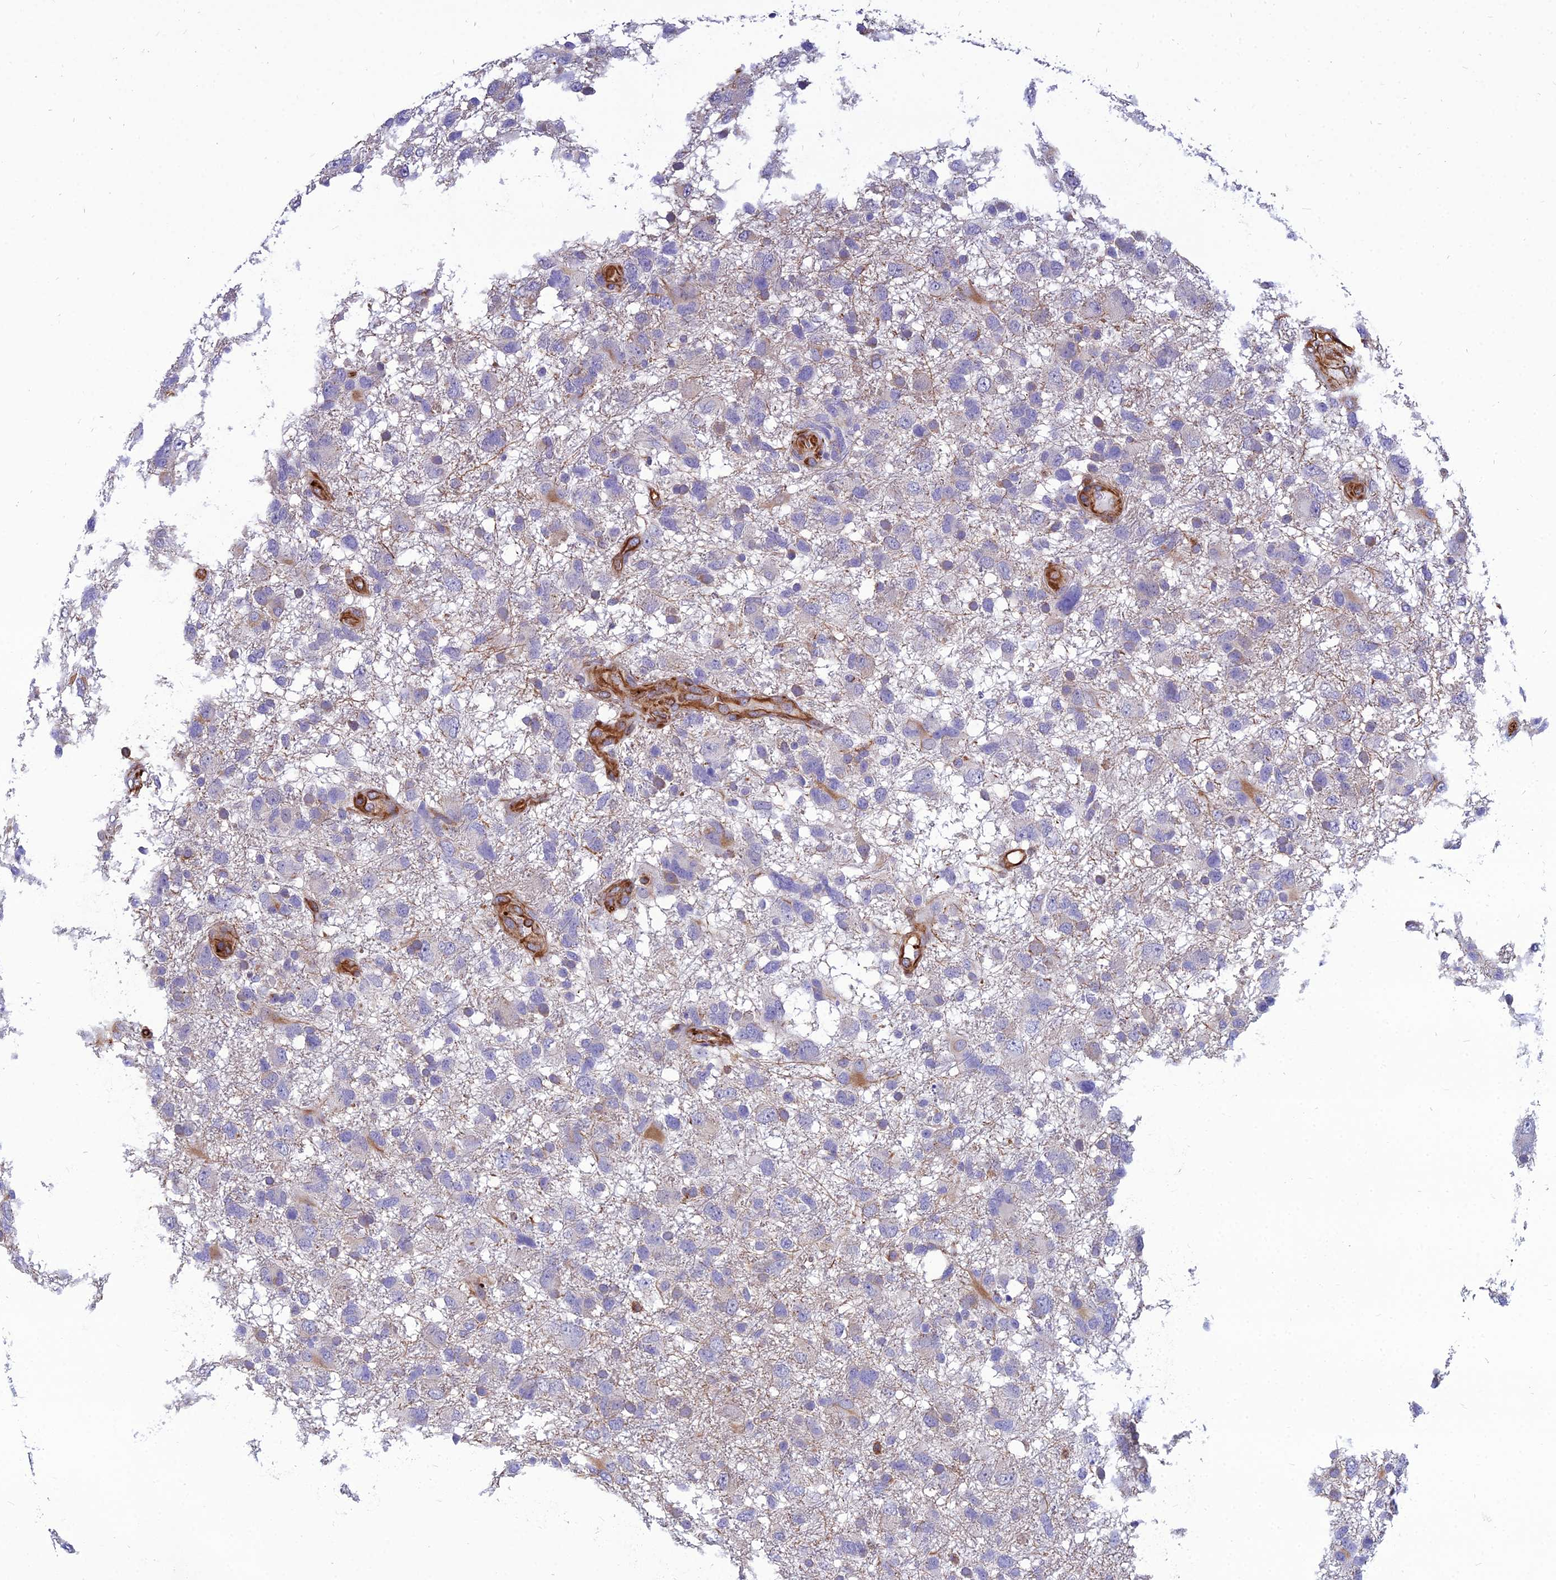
{"staining": {"intensity": "negative", "quantity": "none", "location": "none"}, "tissue": "glioma", "cell_type": "Tumor cells", "image_type": "cancer", "snomed": [{"axis": "morphology", "description": "Glioma, malignant, High grade"}, {"axis": "topography", "description": "Brain"}], "caption": "IHC image of neoplastic tissue: human high-grade glioma (malignant) stained with DAB reveals no significant protein positivity in tumor cells. Nuclei are stained in blue.", "gene": "PSMD11", "patient": {"sex": "male", "age": 61}}